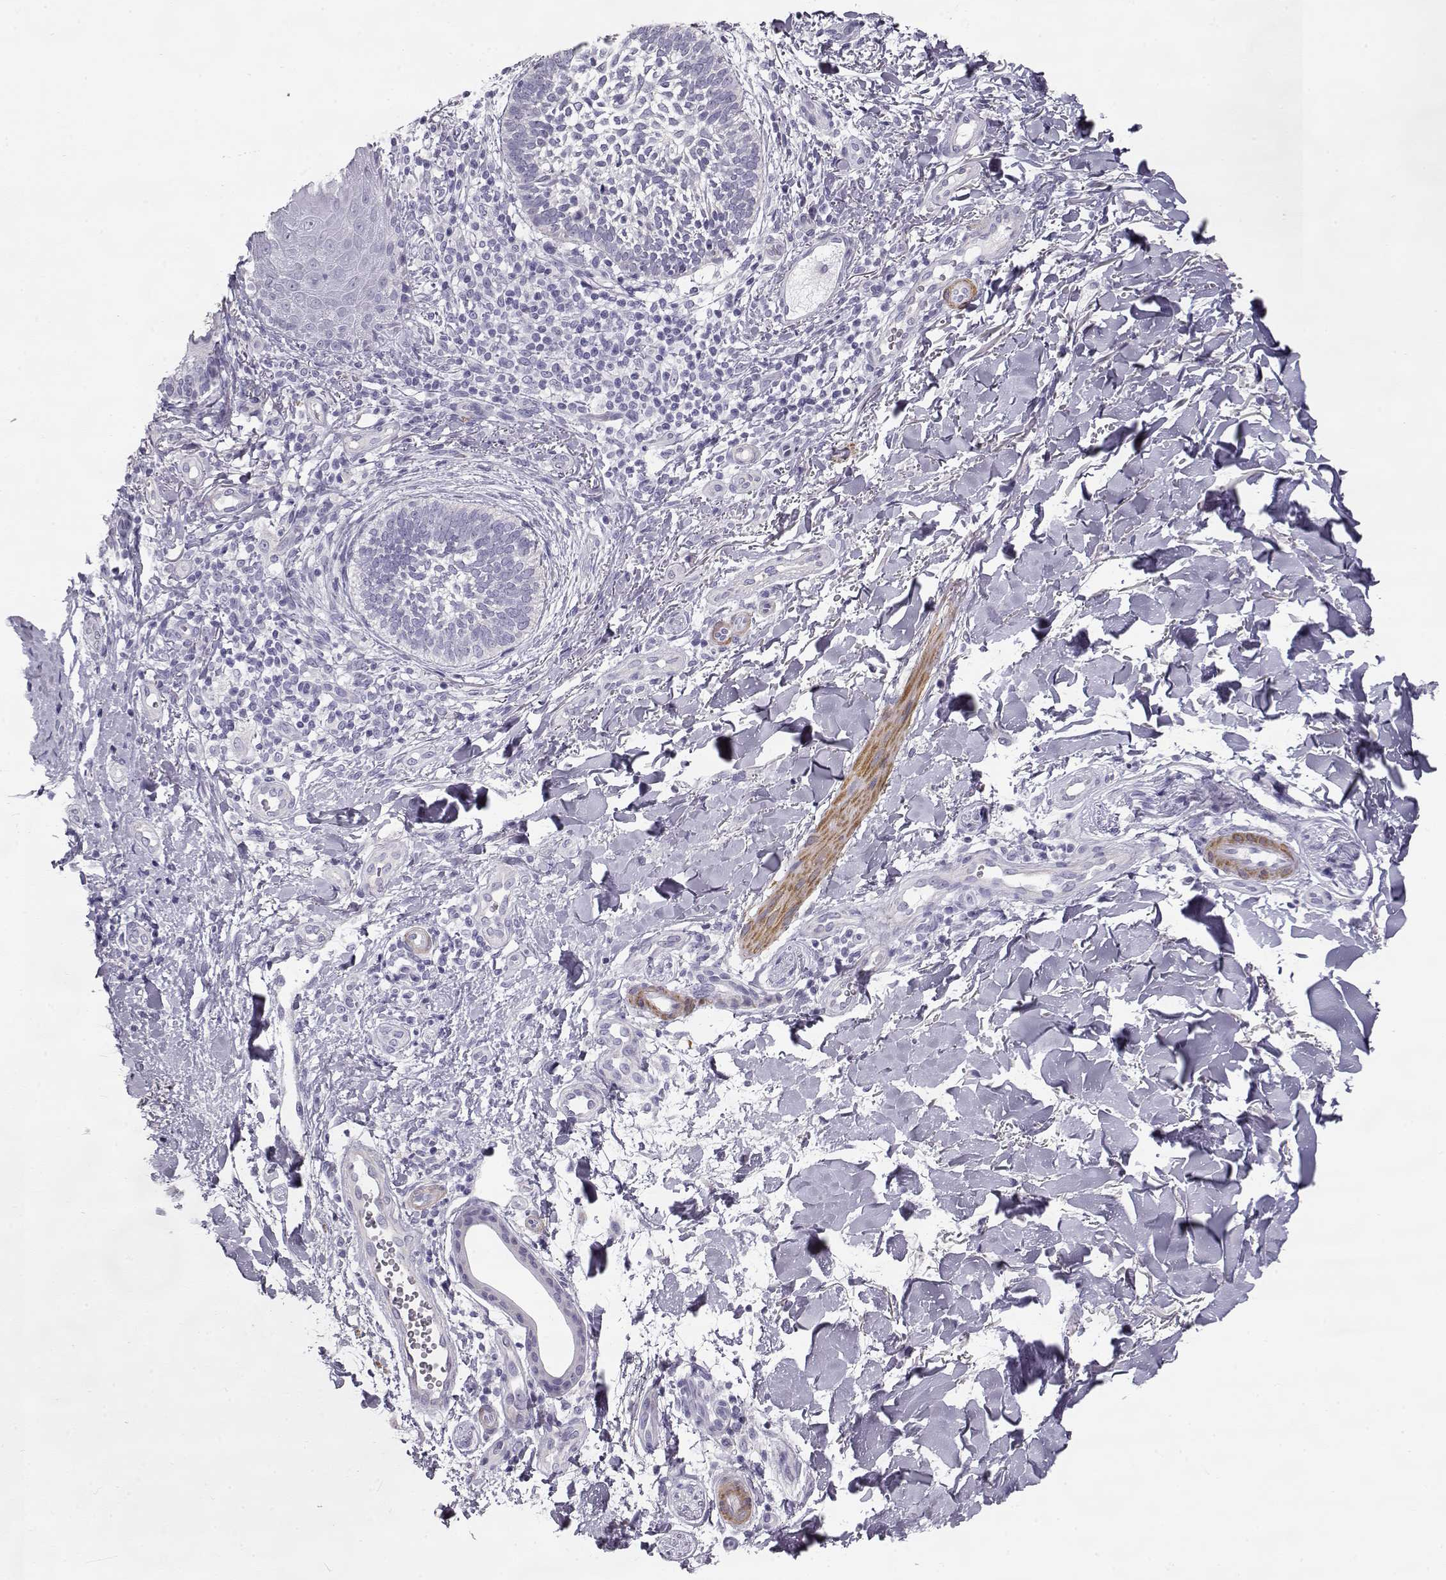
{"staining": {"intensity": "negative", "quantity": "none", "location": "none"}, "tissue": "skin cancer", "cell_type": "Tumor cells", "image_type": "cancer", "snomed": [{"axis": "morphology", "description": "Normal tissue, NOS"}, {"axis": "morphology", "description": "Basal cell carcinoma"}, {"axis": "topography", "description": "Skin"}], "caption": "High power microscopy image of an immunohistochemistry image of skin cancer (basal cell carcinoma), revealing no significant staining in tumor cells. The staining was performed using DAB (3,3'-diaminobenzidine) to visualize the protein expression in brown, while the nuclei were stained in blue with hematoxylin (Magnification: 20x).", "gene": "SLITRK3", "patient": {"sex": "male", "age": 46}}